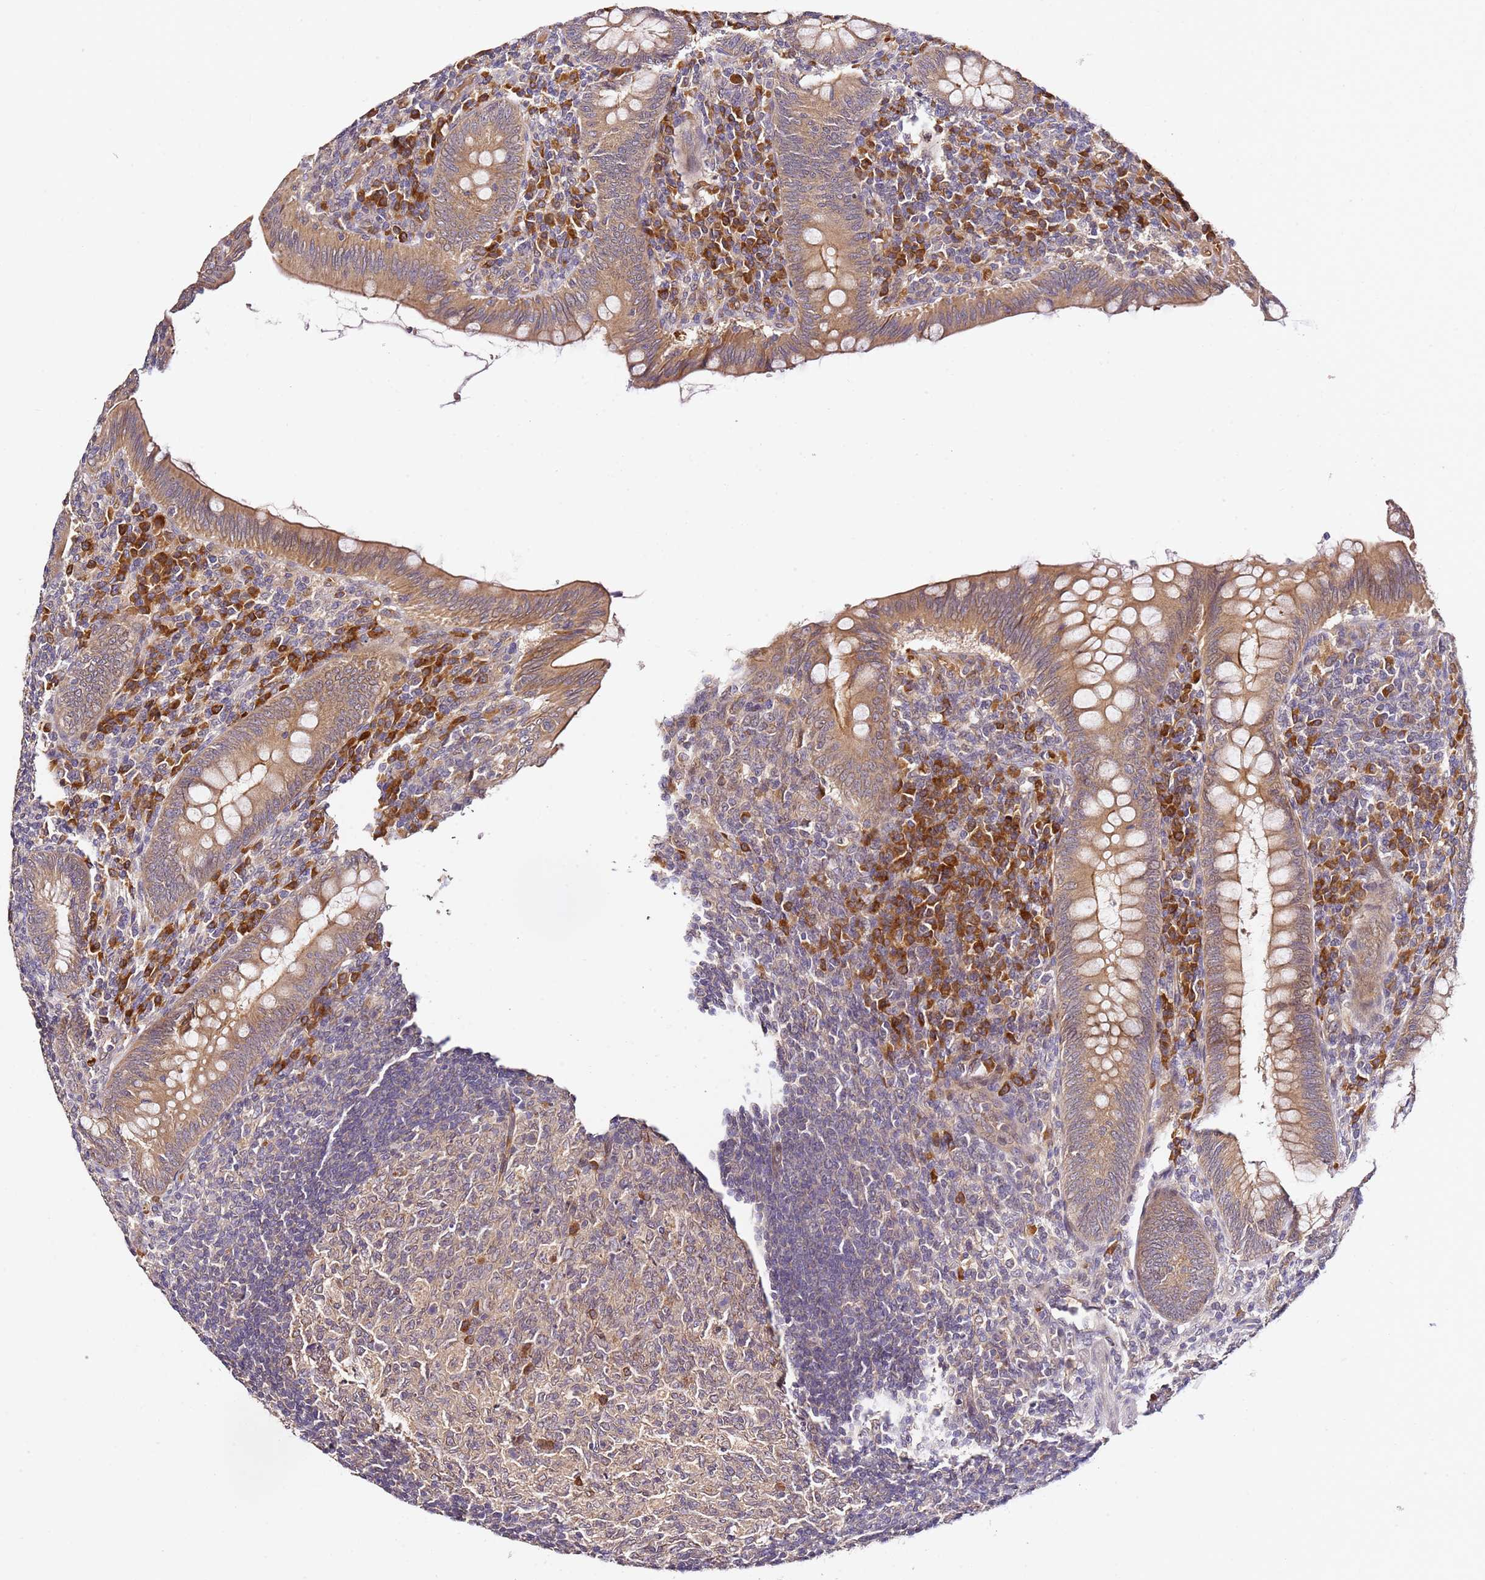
{"staining": {"intensity": "moderate", "quantity": ">75%", "location": "cytoplasmic/membranous"}, "tissue": "appendix", "cell_type": "Glandular cells", "image_type": "normal", "snomed": [{"axis": "morphology", "description": "Normal tissue, NOS"}, {"axis": "topography", "description": "Appendix"}], "caption": "An image of appendix stained for a protein reveals moderate cytoplasmic/membranous brown staining in glandular cells. The protein is shown in brown color, while the nuclei are stained blue.", "gene": "OSBPL2", "patient": {"sex": "male", "age": 14}}